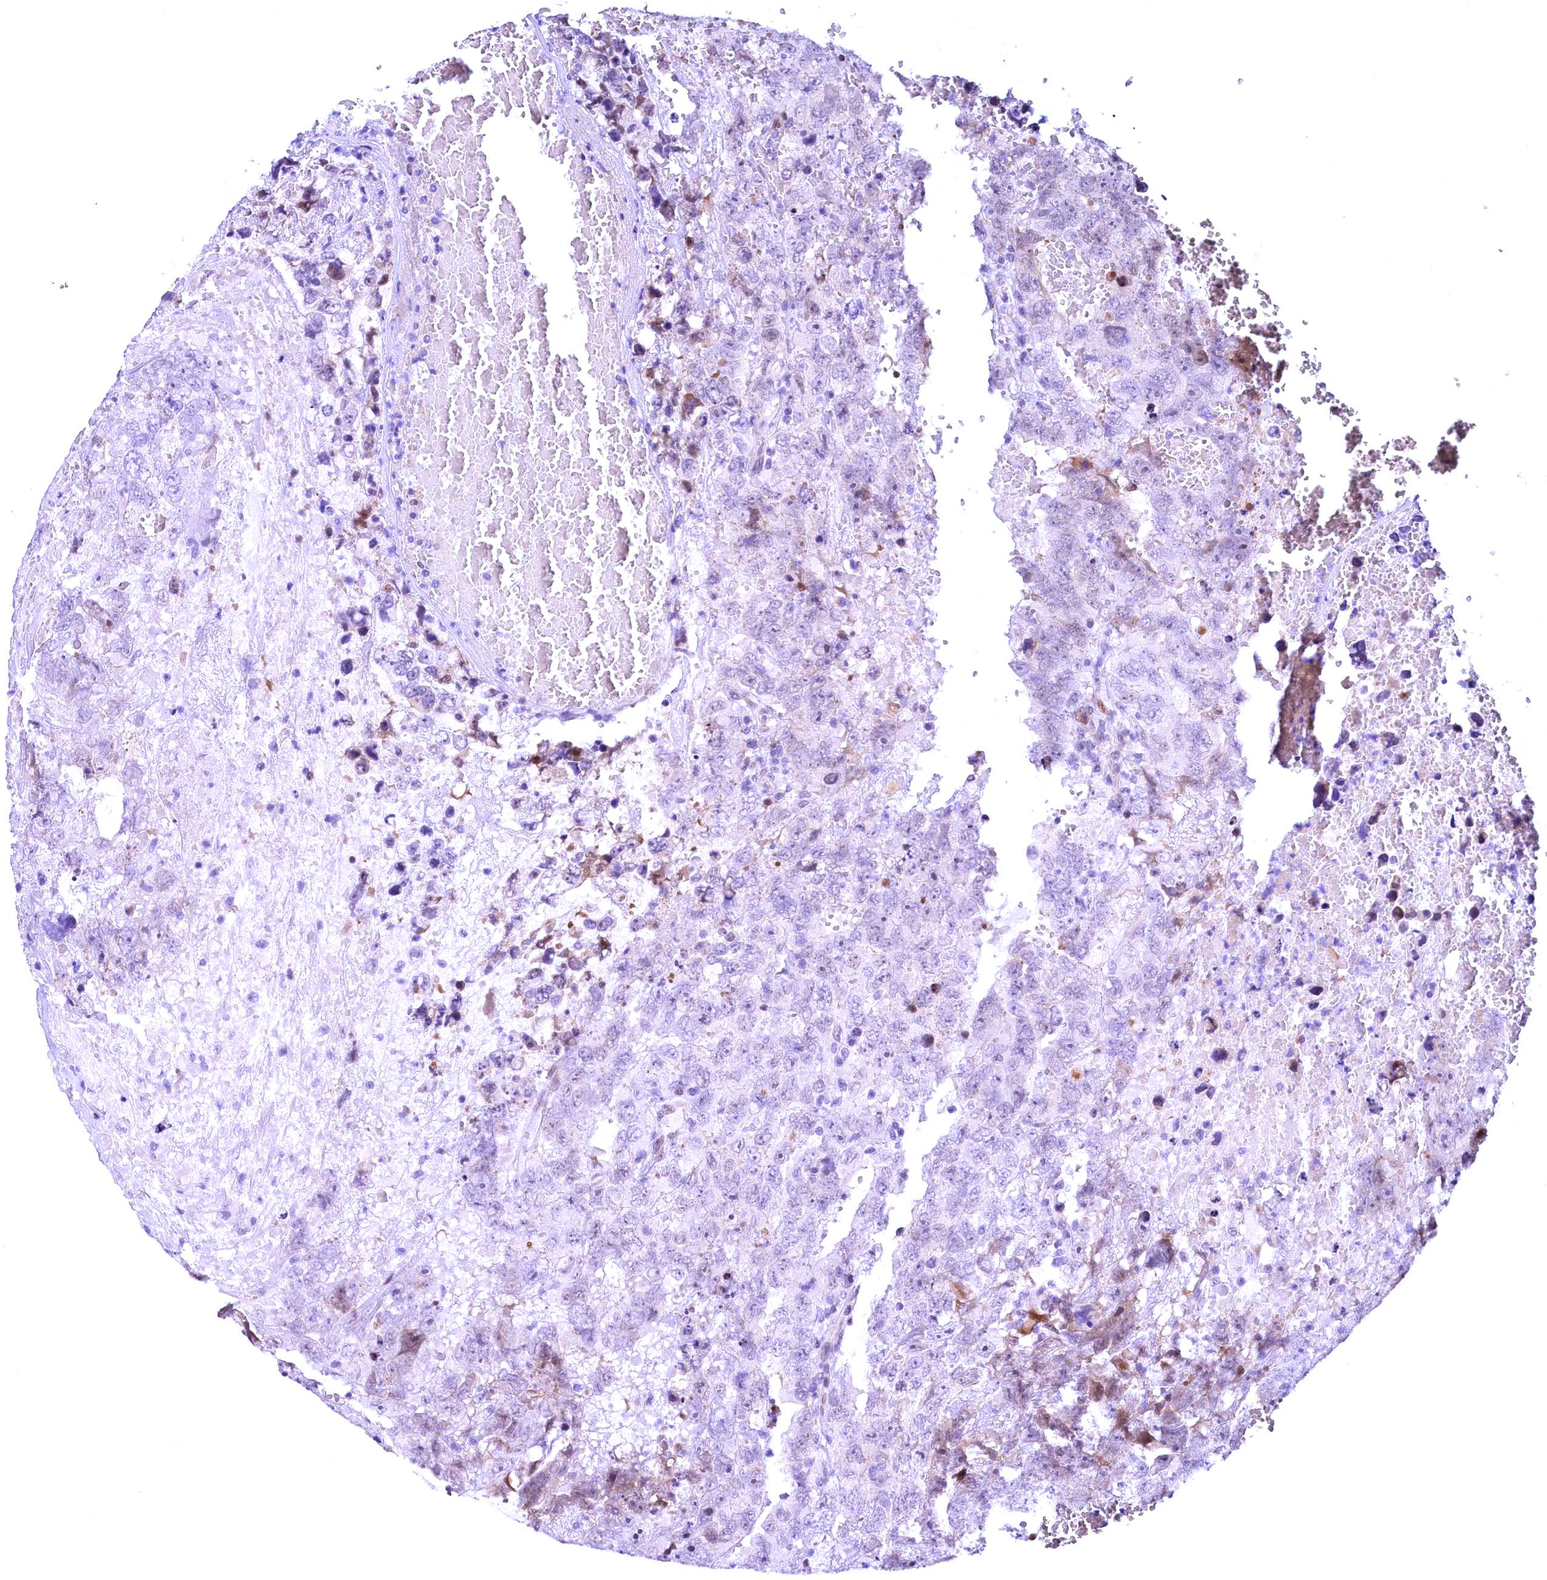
{"staining": {"intensity": "negative", "quantity": "none", "location": "none"}, "tissue": "testis cancer", "cell_type": "Tumor cells", "image_type": "cancer", "snomed": [{"axis": "morphology", "description": "Carcinoma, Embryonal, NOS"}, {"axis": "topography", "description": "Testis"}], "caption": "This micrograph is of testis cancer (embryonal carcinoma) stained with immunohistochemistry to label a protein in brown with the nuclei are counter-stained blue. There is no positivity in tumor cells.", "gene": "CCDC106", "patient": {"sex": "male", "age": 45}}